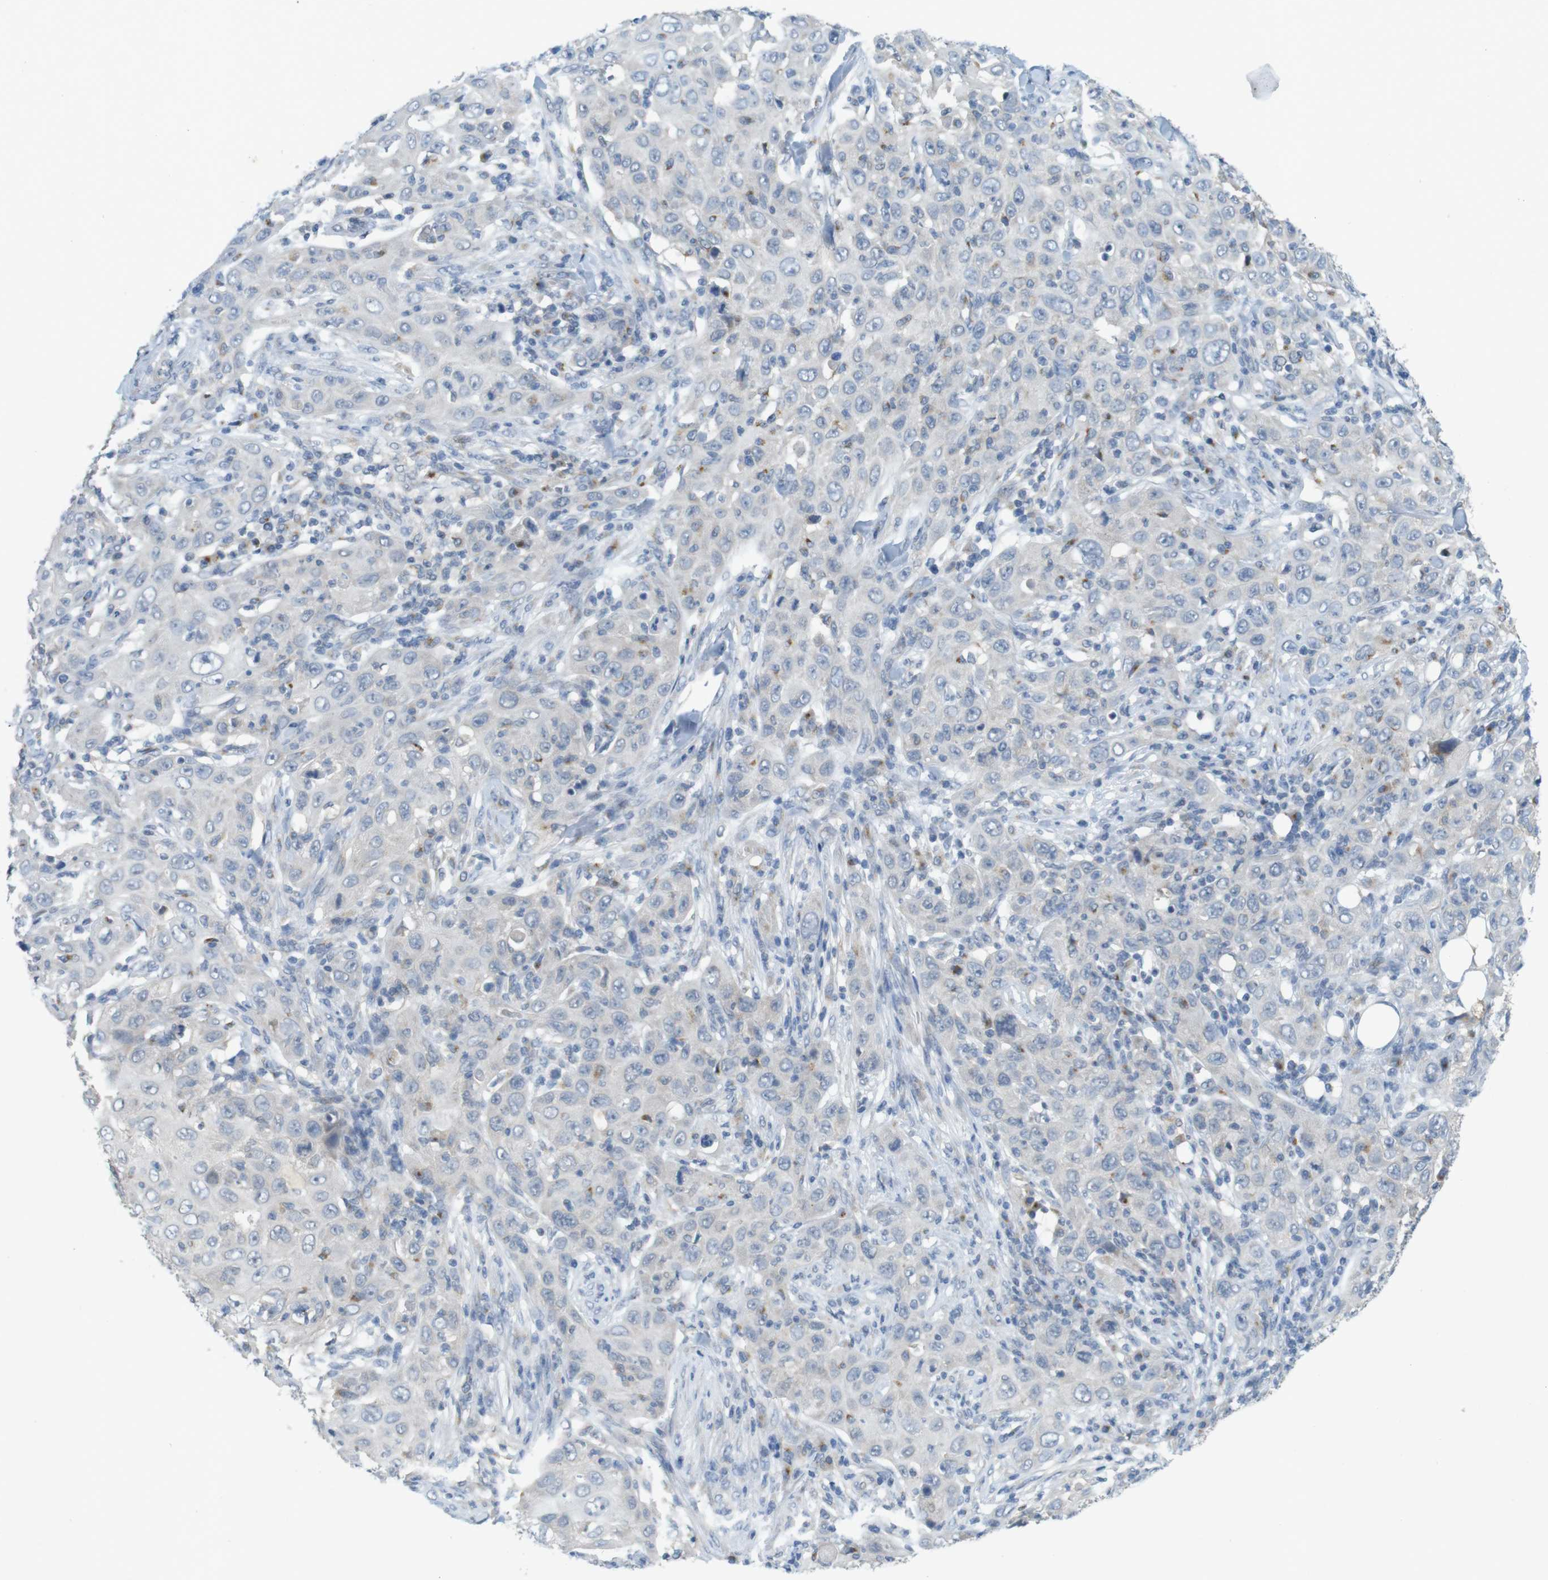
{"staining": {"intensity": "moderate", "quantity": "<25%", "location": "cytoplasmic/membranous"}, "tissue": "skin cancer", "cell_type": "Tumor cells", "image_type": "cancer", "snomed": [{"axis": "morphology", "description": "Squamous cell carcinoma, NOS"}, {"axis": "topography", "description": "Skin"}], "caption": "IHC of squamous cell carcinoma (skin) displays low levels of moderate cytoplasmic/membranous expression in approximately <25% of tumor cells.", "gene": "YIPF3", "patient": {"sex": "female", "age": 88}}